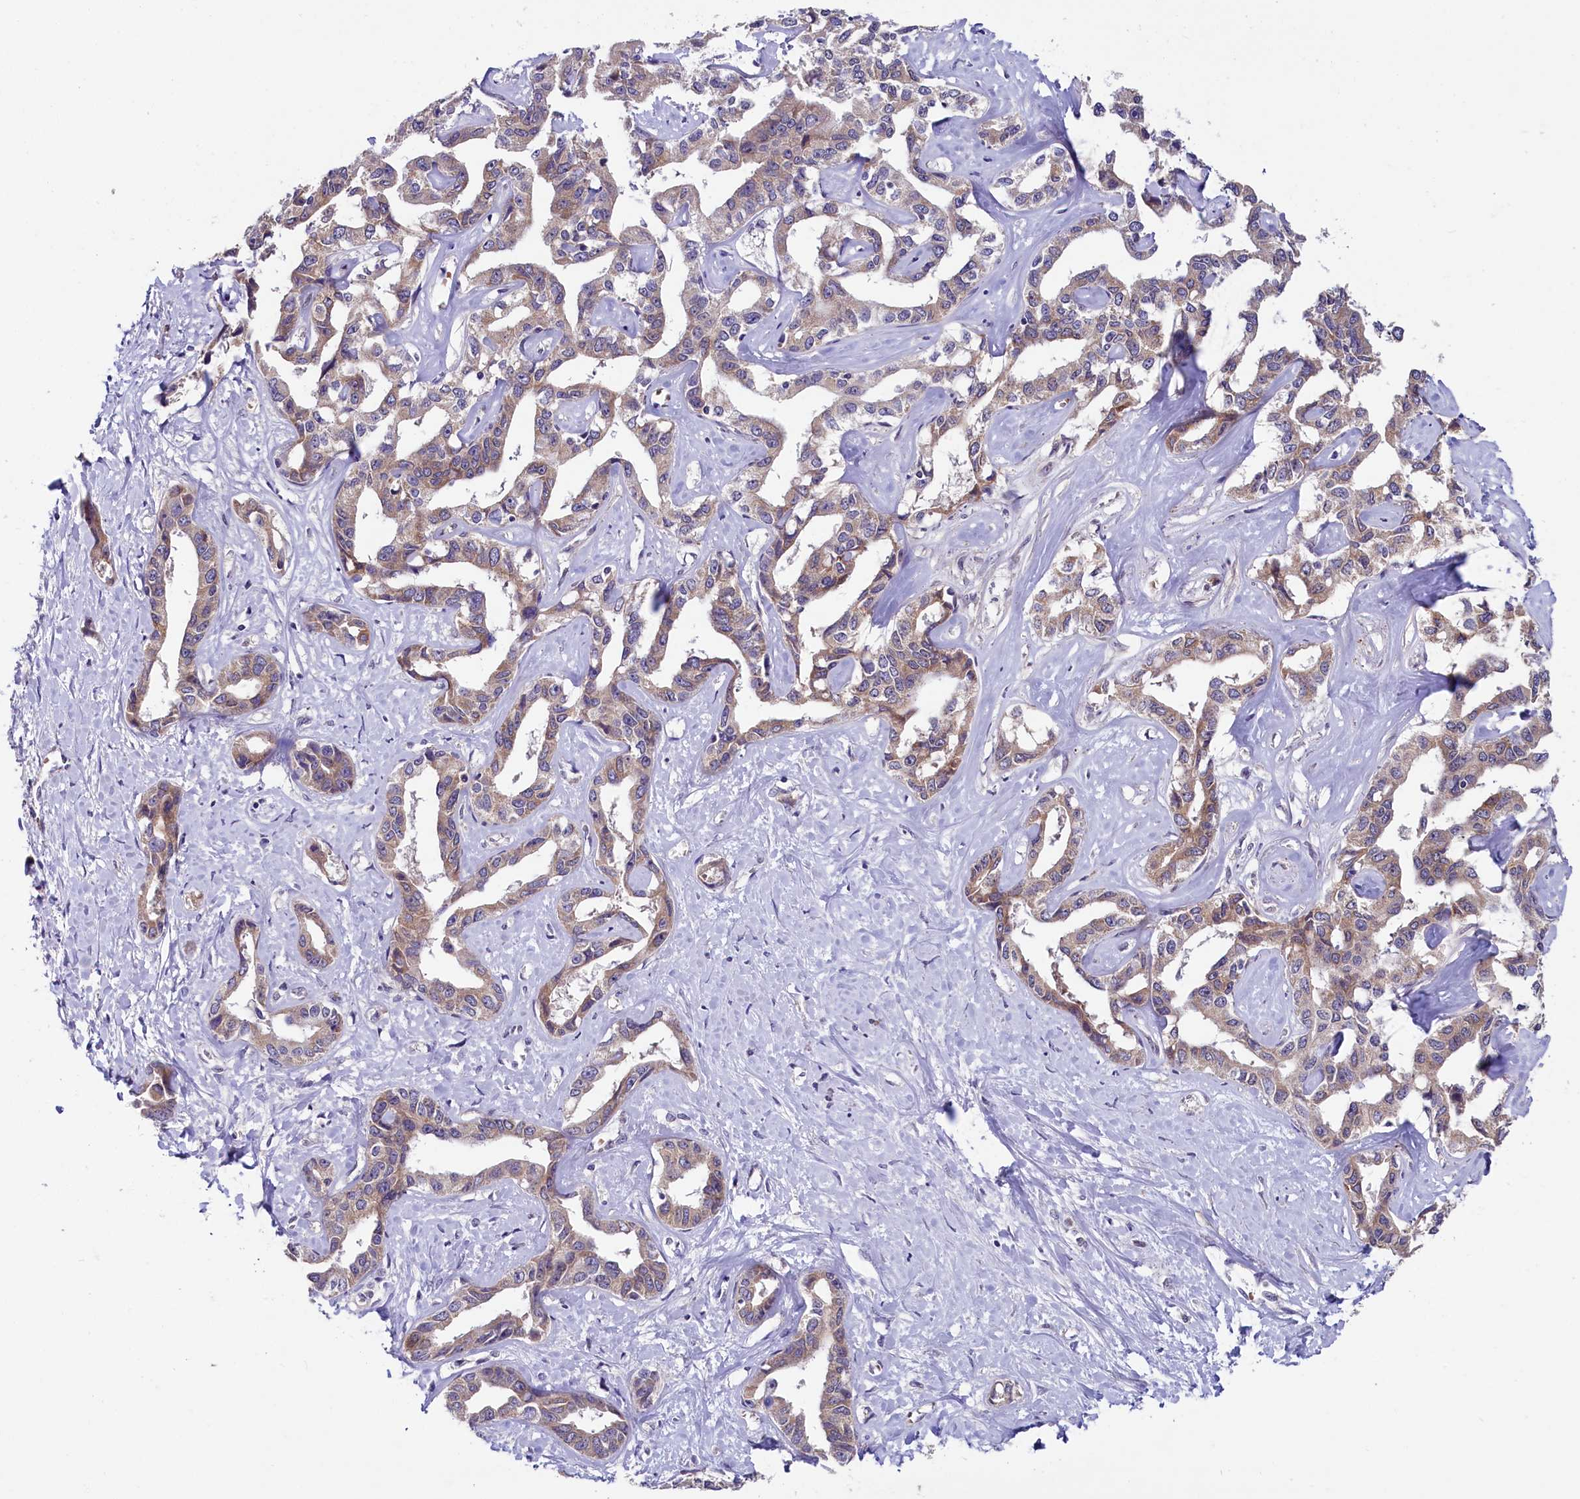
{"staining": {"intensity": "moderate", "quantity": ">75%", "location": "cytoplasmic/membranous"}, "tissue": "liver cancer", "cell_type": "Tumor cells", "image_type": "cancer", "snomed": [{"axis": "morphology", "description": "Cholangiocarcinoma"}, {"axis": "topography", "description": "Liver"}], "caption": "Tumor cells exhibit medium levels of moderate cytoplasmic/membranous expression in approximately >75% of cells in human liver cancer (cholangiocarcinoma). (DAB (3,3'-diaminobenzidine) = brown stain, brightfield microscopy at high magnification).", "gene": "SLC39A6", "patient": {"sex": "male", "age": 59}}